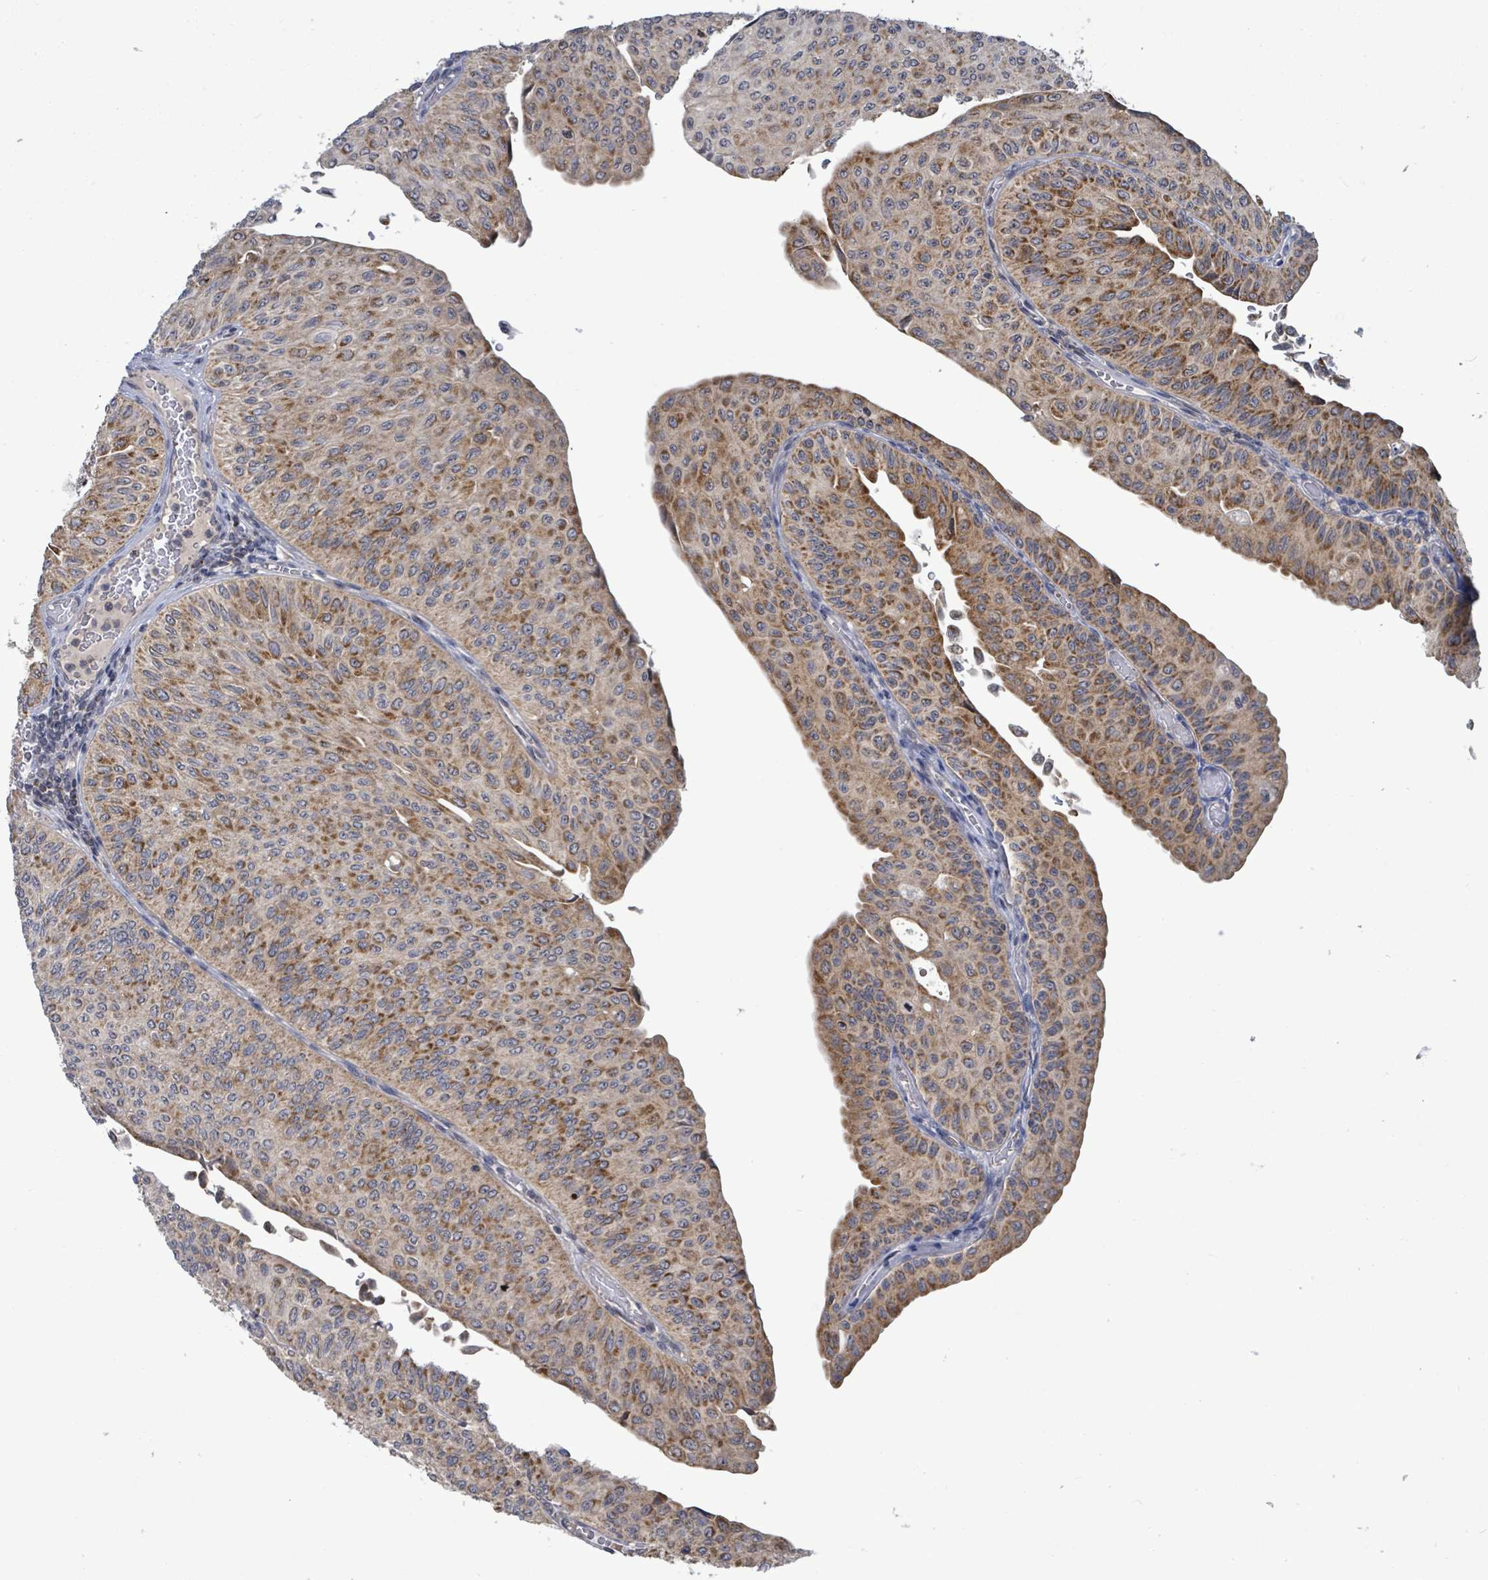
{"staining": {"intensity": "moderate", "quantity": ">75%", "location": "cytoplasmic/membranous"}, "tissue": "urothelial cancer", "cell_type": "Tumor cells", "image_type": "cancer", "snomed": [{"axis": "morphology", "description": "Urothelial carcinoma, NOS"}, {"axis": "topography", "description": "Urinary bladder"}], "caption": "Transitional cell carcinoma stained with a protein marker exhibits moderate staining in tumor cells.", "gene": "COQ10B", "patient": {"sex": "male", "age": 59}}